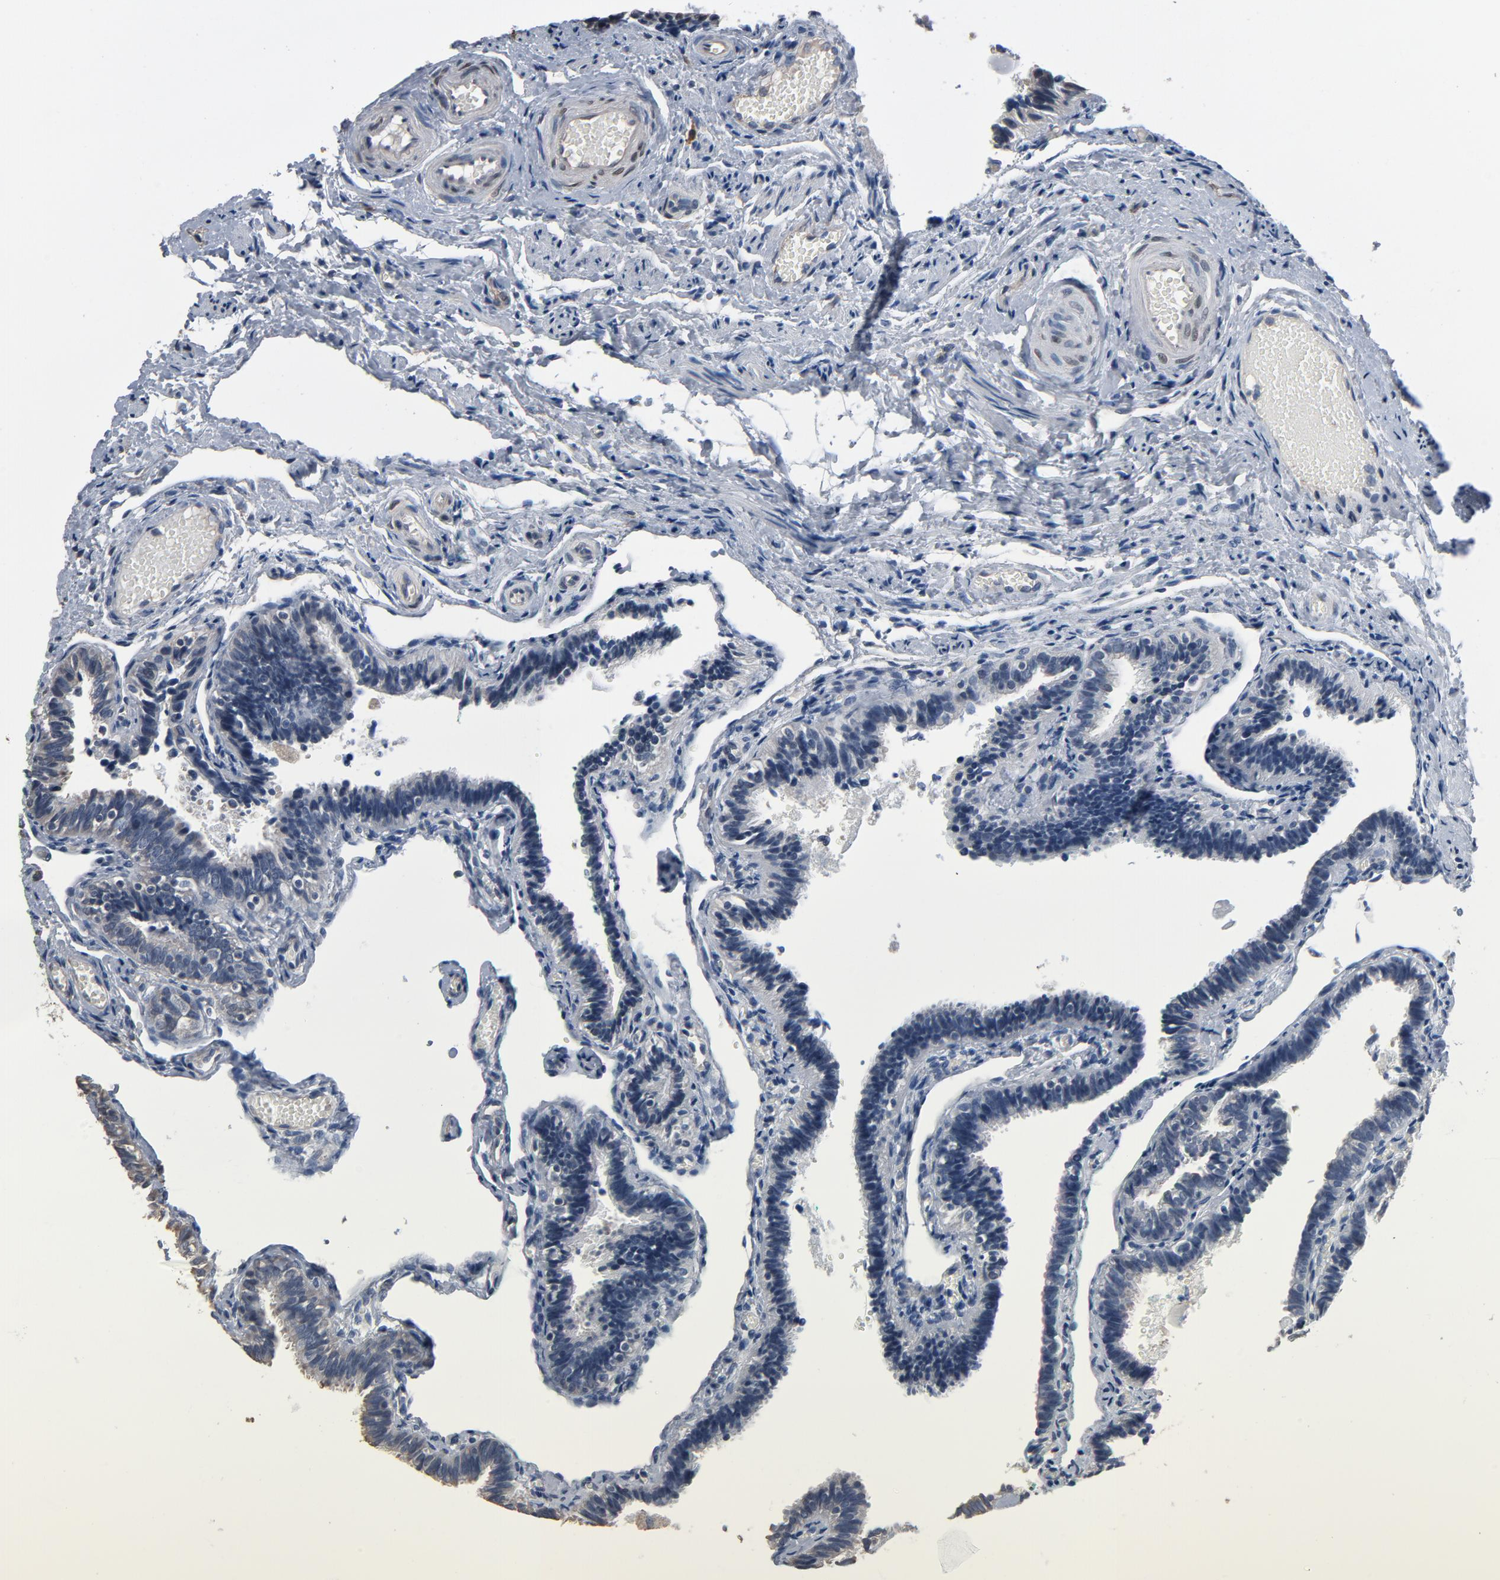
{"staining": {"intensity": "weak", "quantity": "25%-75%", "location": "cytoplasmic/membranous"}, "tissue": "fallopian tube", "cell_type": "Glandular cells", "image_type": "normal", "snomed": [{"axis": "morphology", "description": "Normal tissue, NOS"}, {"axis": "topography", "description": "Fallopian tube"}], "caption": "Benign fallopian tube was stained to show a protein in brown. There is low levels of weak cytoplasmic/membranous staining in approximately 25%-75% of glandular cells. Immunohistochemistry stains the protein in brown and the nuclei are stained blue.", "gene": "SOX6", "patient": {"sex": "female", "age": 46}}